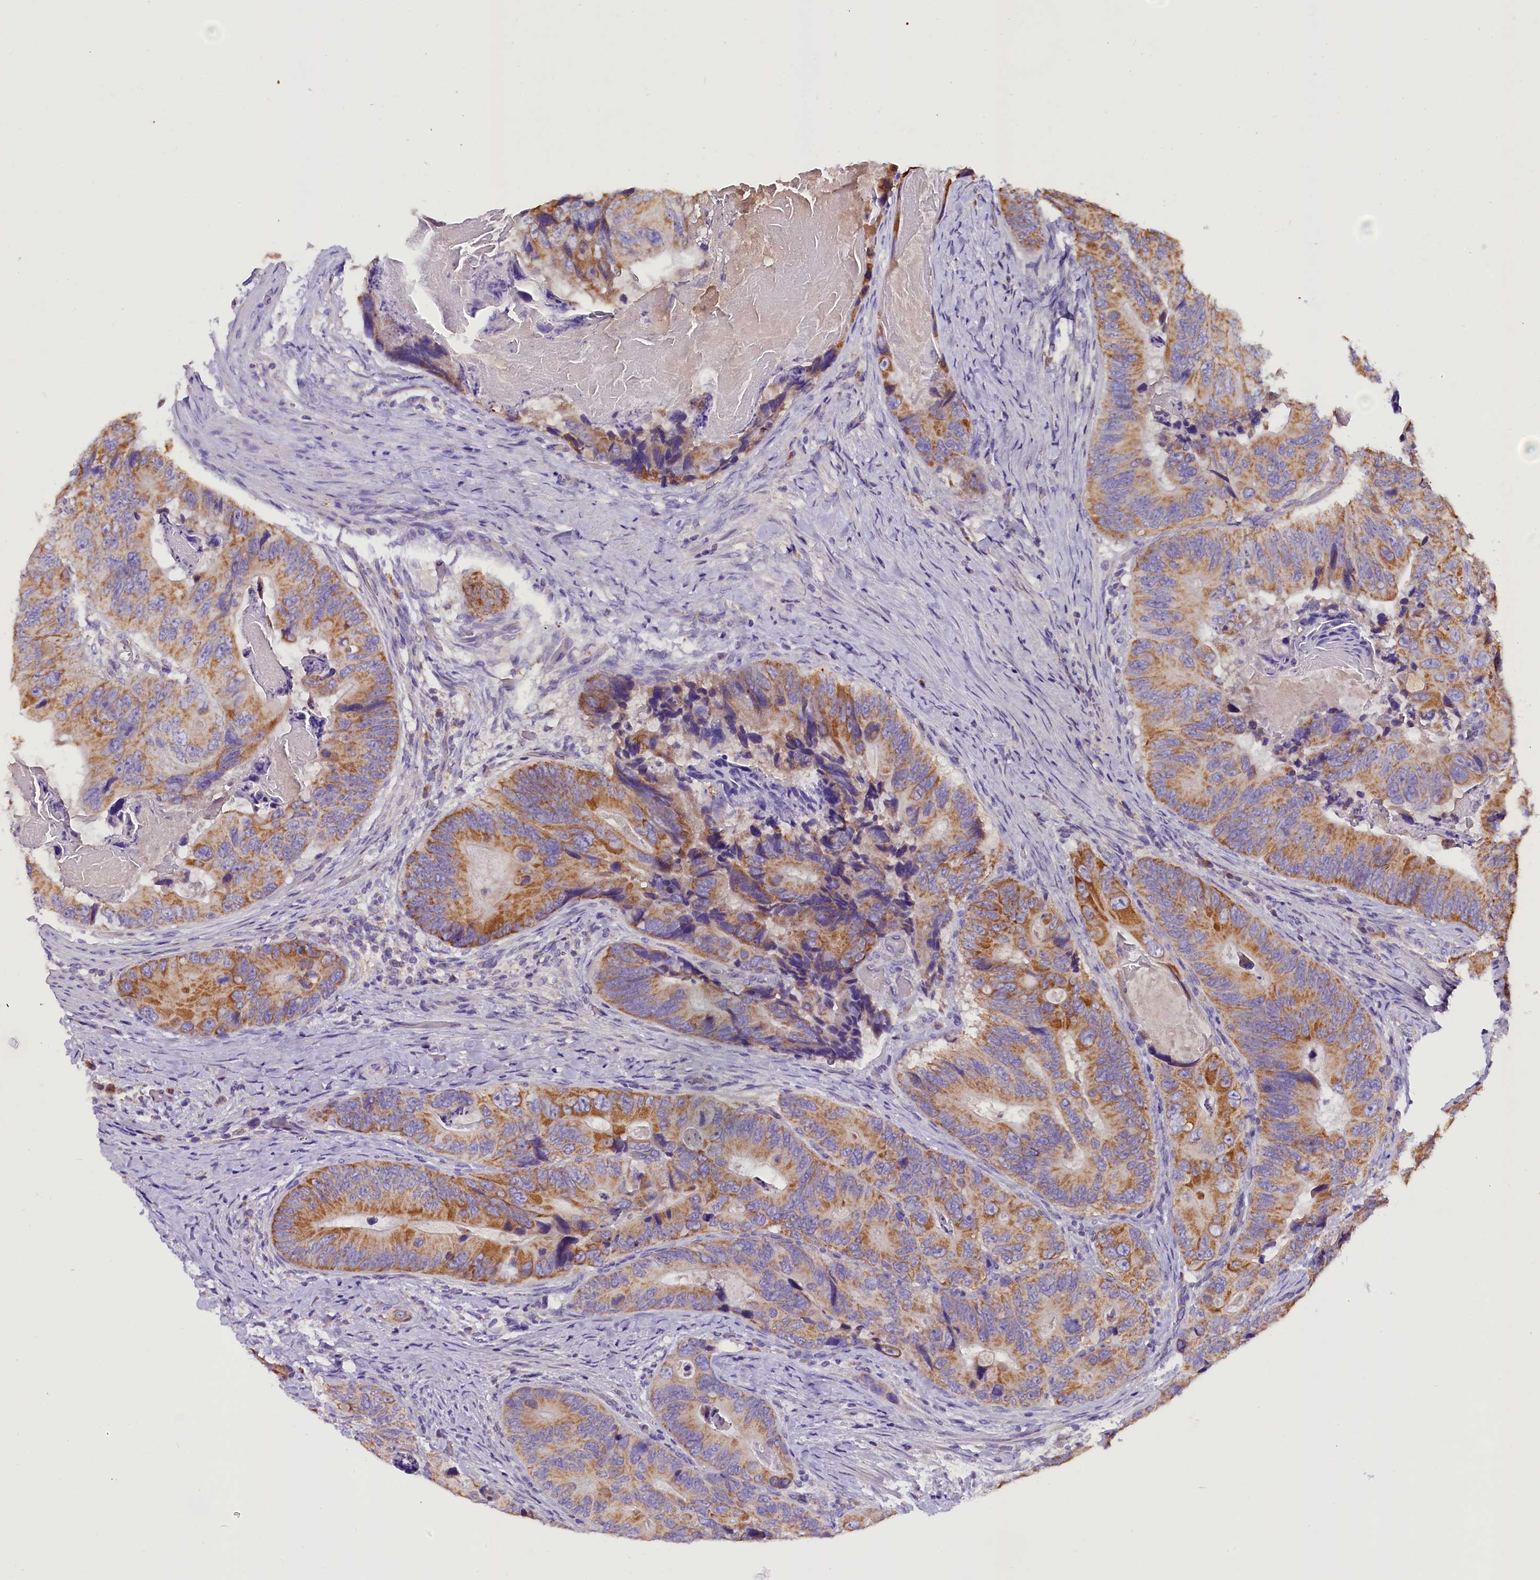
{"staining": {"intensity": "moderate", "quantity": ">75%", "location": "cytoplasmic/membranous"}, "tissue": "colorectal cancer", "cell_type": "Tumor cells", "image_type": "cancer", "snomed": [{"axis": "morphology", "description": "Adenocarcinoma, NOS"}, {"axis": "topography", "description": "Colon"}], "caption": "Protein staining of colorectal cancer (adenocarcinoma) tissue demonstrates moderate cytoplasmic/membranous staining in about >75% of tumor cells.", "gene": "SIX5", "patient": {"sex": "male", "age": 84}}